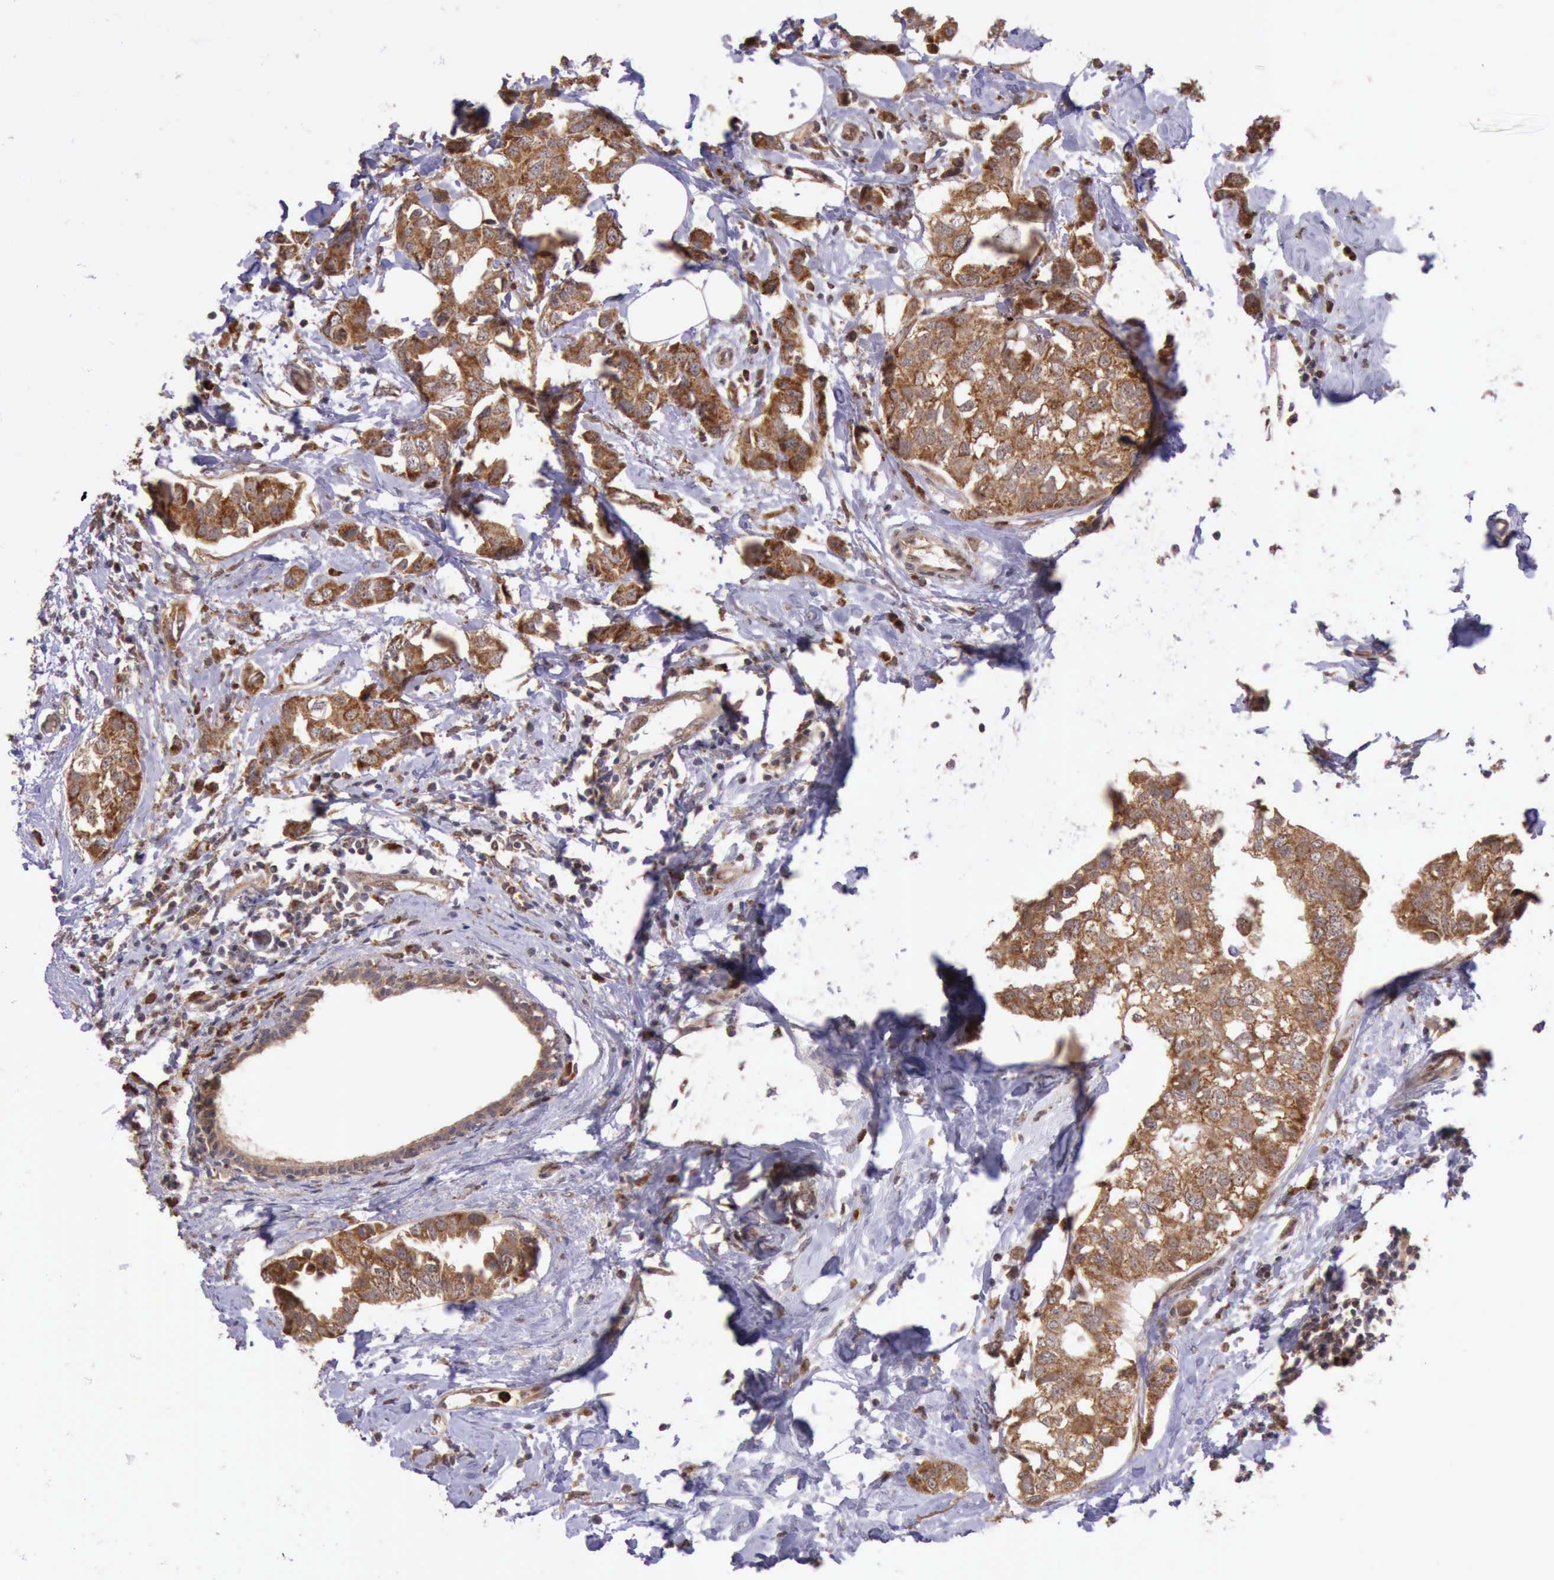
{"staining": {"intensity": "moderate", "quantity": ">75%", "location": "cytoplasmic/membranous"}, "tissue": "breast cancer", "cell_type": "Tumor cells", "image_type": "cancer", "snomed": [{"axis": "morphology", "description": "Normal tissue, NOS"}, {"axis": "morphology", "description": "Duct carcinoma"}, {"axis": "topography", "description": "Breast"}], "caption": "The photomicrograph exhibits immunohistochemical staining of breast cancer. There is moderate cytoplasmic/membranous expression is appreciated in about >75% of tumor cells.", "gene": "ARMCX3", "patient": {"sex": "female", "age": 50}}